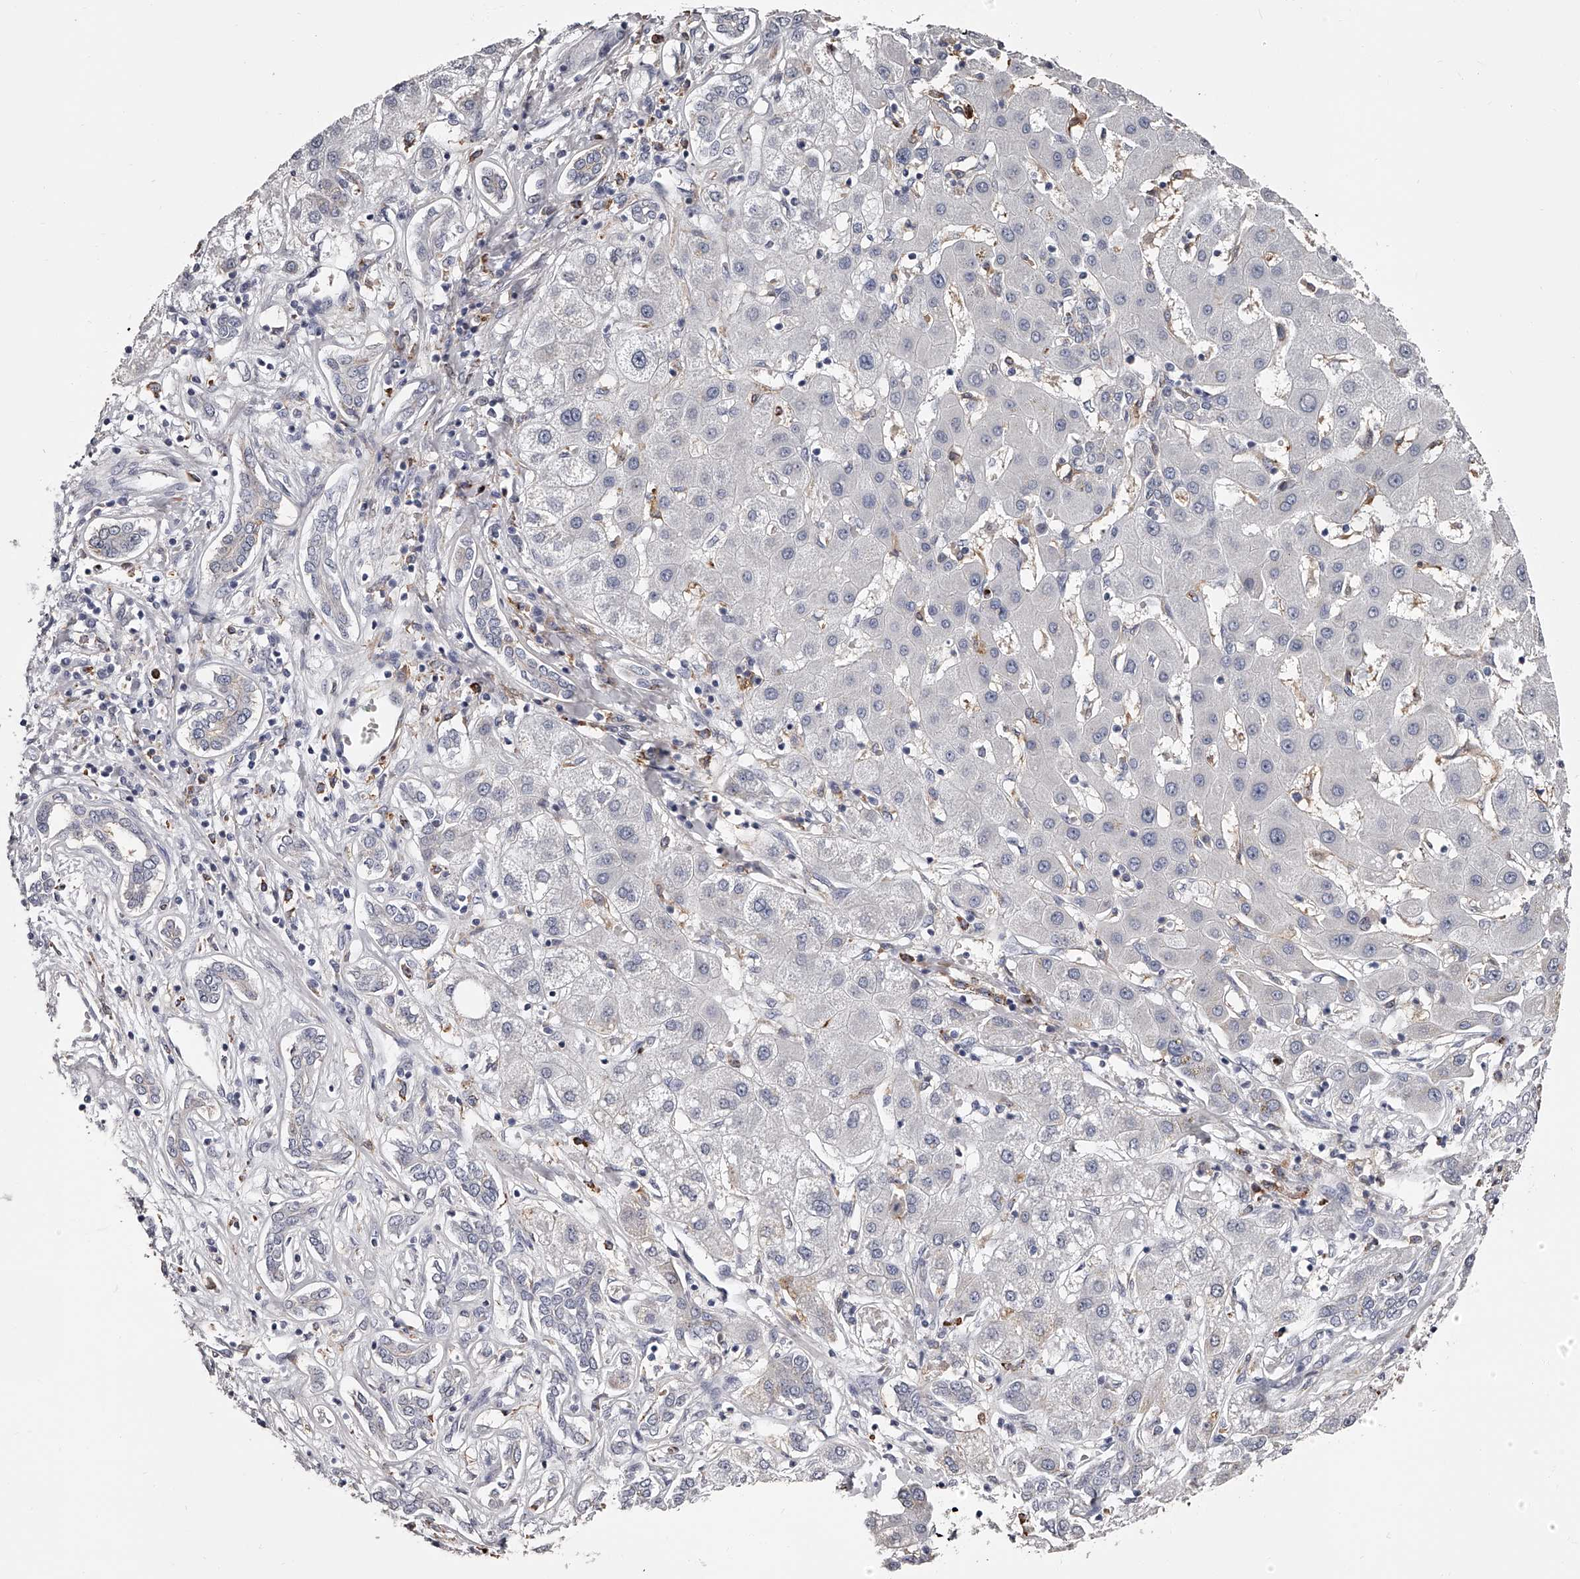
{"staining": {"intensity": "negative", "quantity": "none", "location": "none"}, "tissue": "liver cancer", "cell_type": "Tumor cells", "image_type": "cancer", "snomed": [{"axis": "morphology", "description": "Carcinoma, Hepatocellular, NOS"}, {"axis": "topography", "description": "Liver"}], "caption": "Liver cancer was stained to show a protein in brown. There is no significant expression in tumor cells. The staining is performed using DAB brown chromogen with nuclei counter-stained in using hematoxylin.", "gene": "PACSIN1", "patient": {"sex": "male", "age": 65}}